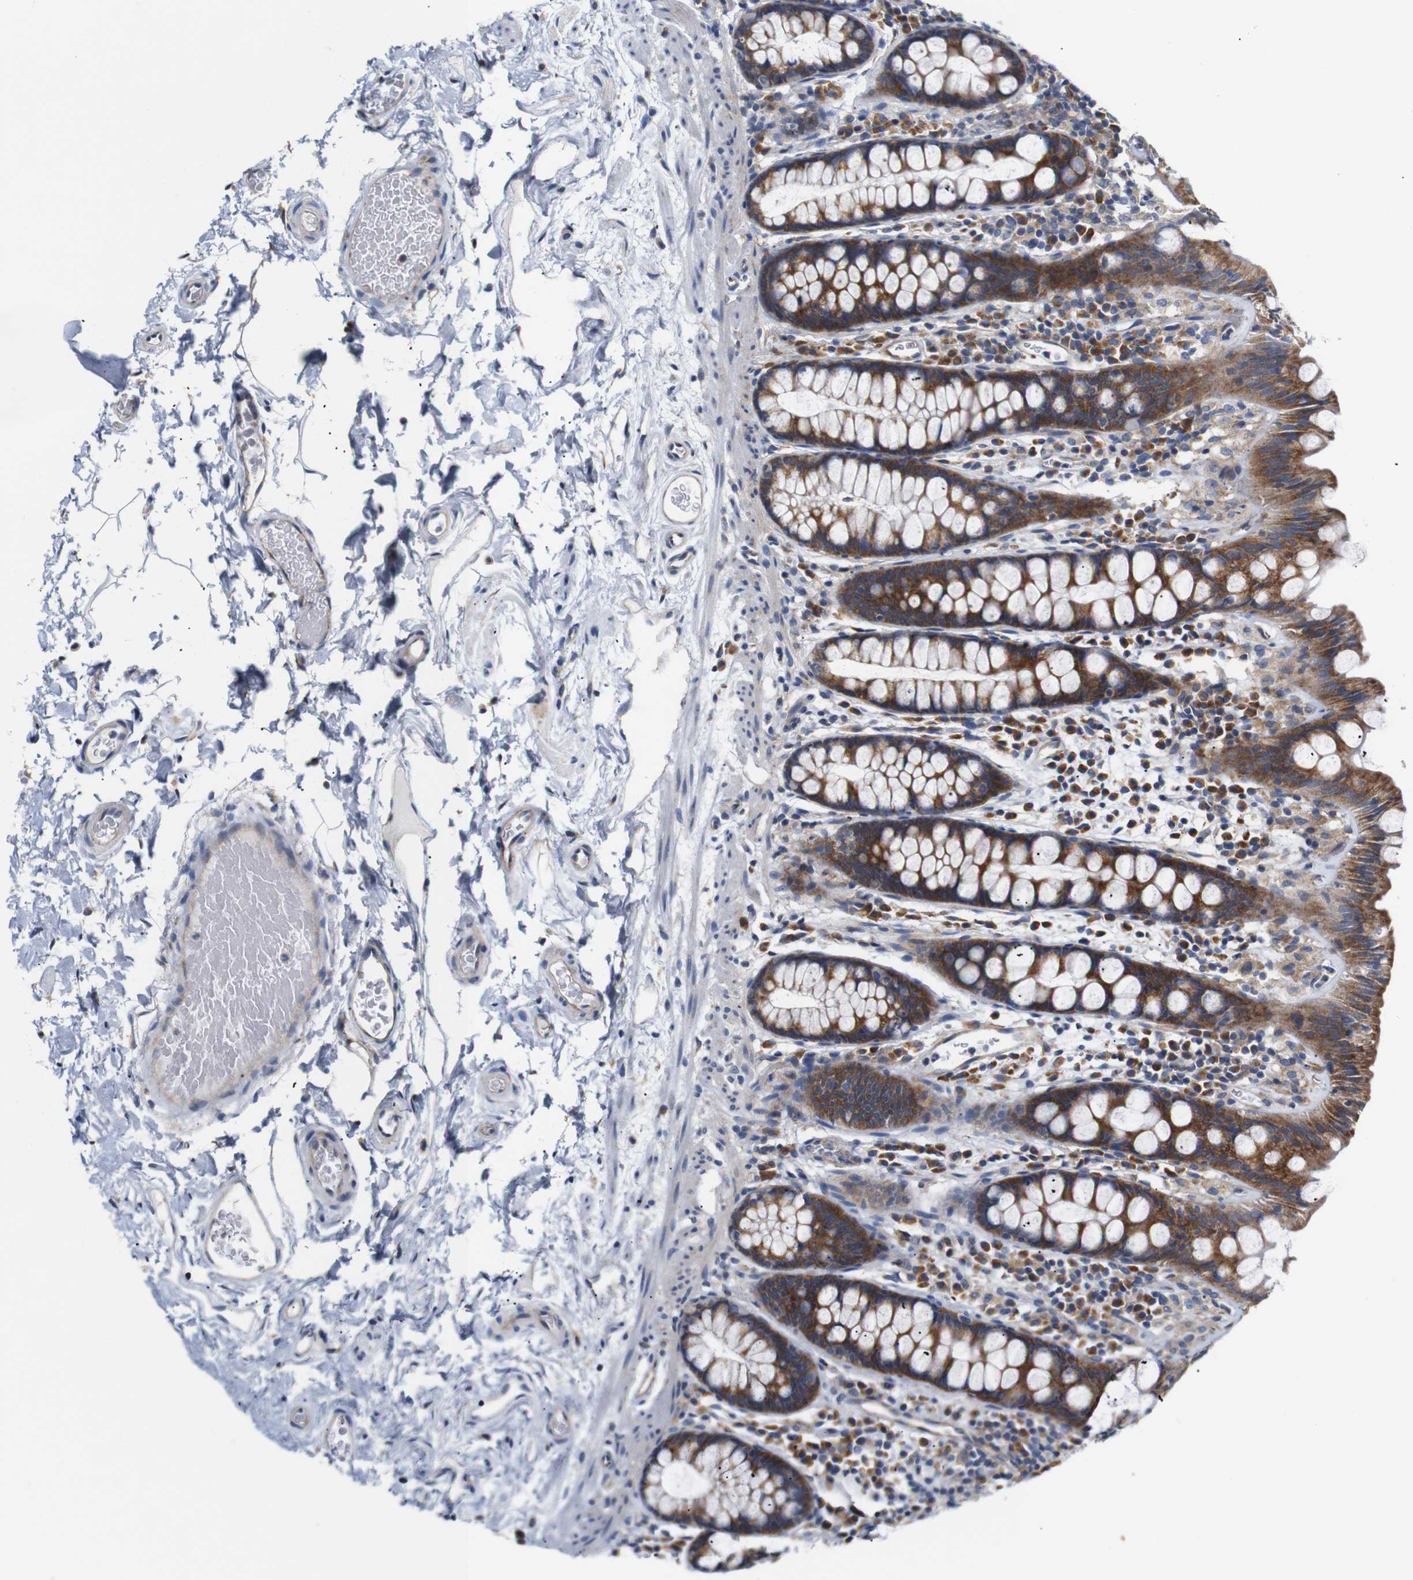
{"staining": {"intensity": "weak", "quantity": "<25%", "location": "cytoplasmic/membranous"}, "tissue": "colon", "cell_type": "Endothelial cells", "image_type": "normal", "snomed": [{"axis": "morphology", "description": "Normal tissue, NOS"}, {"axis": "topography", "description": "Colon"}], "caption": "An immunohistochemistry (IHC) photomicrograph of benign colon is shown. There is no staining in endothelial cells of colon.", "gene": "TRIM5", "patient": {"sex": "female", "age": 80}}